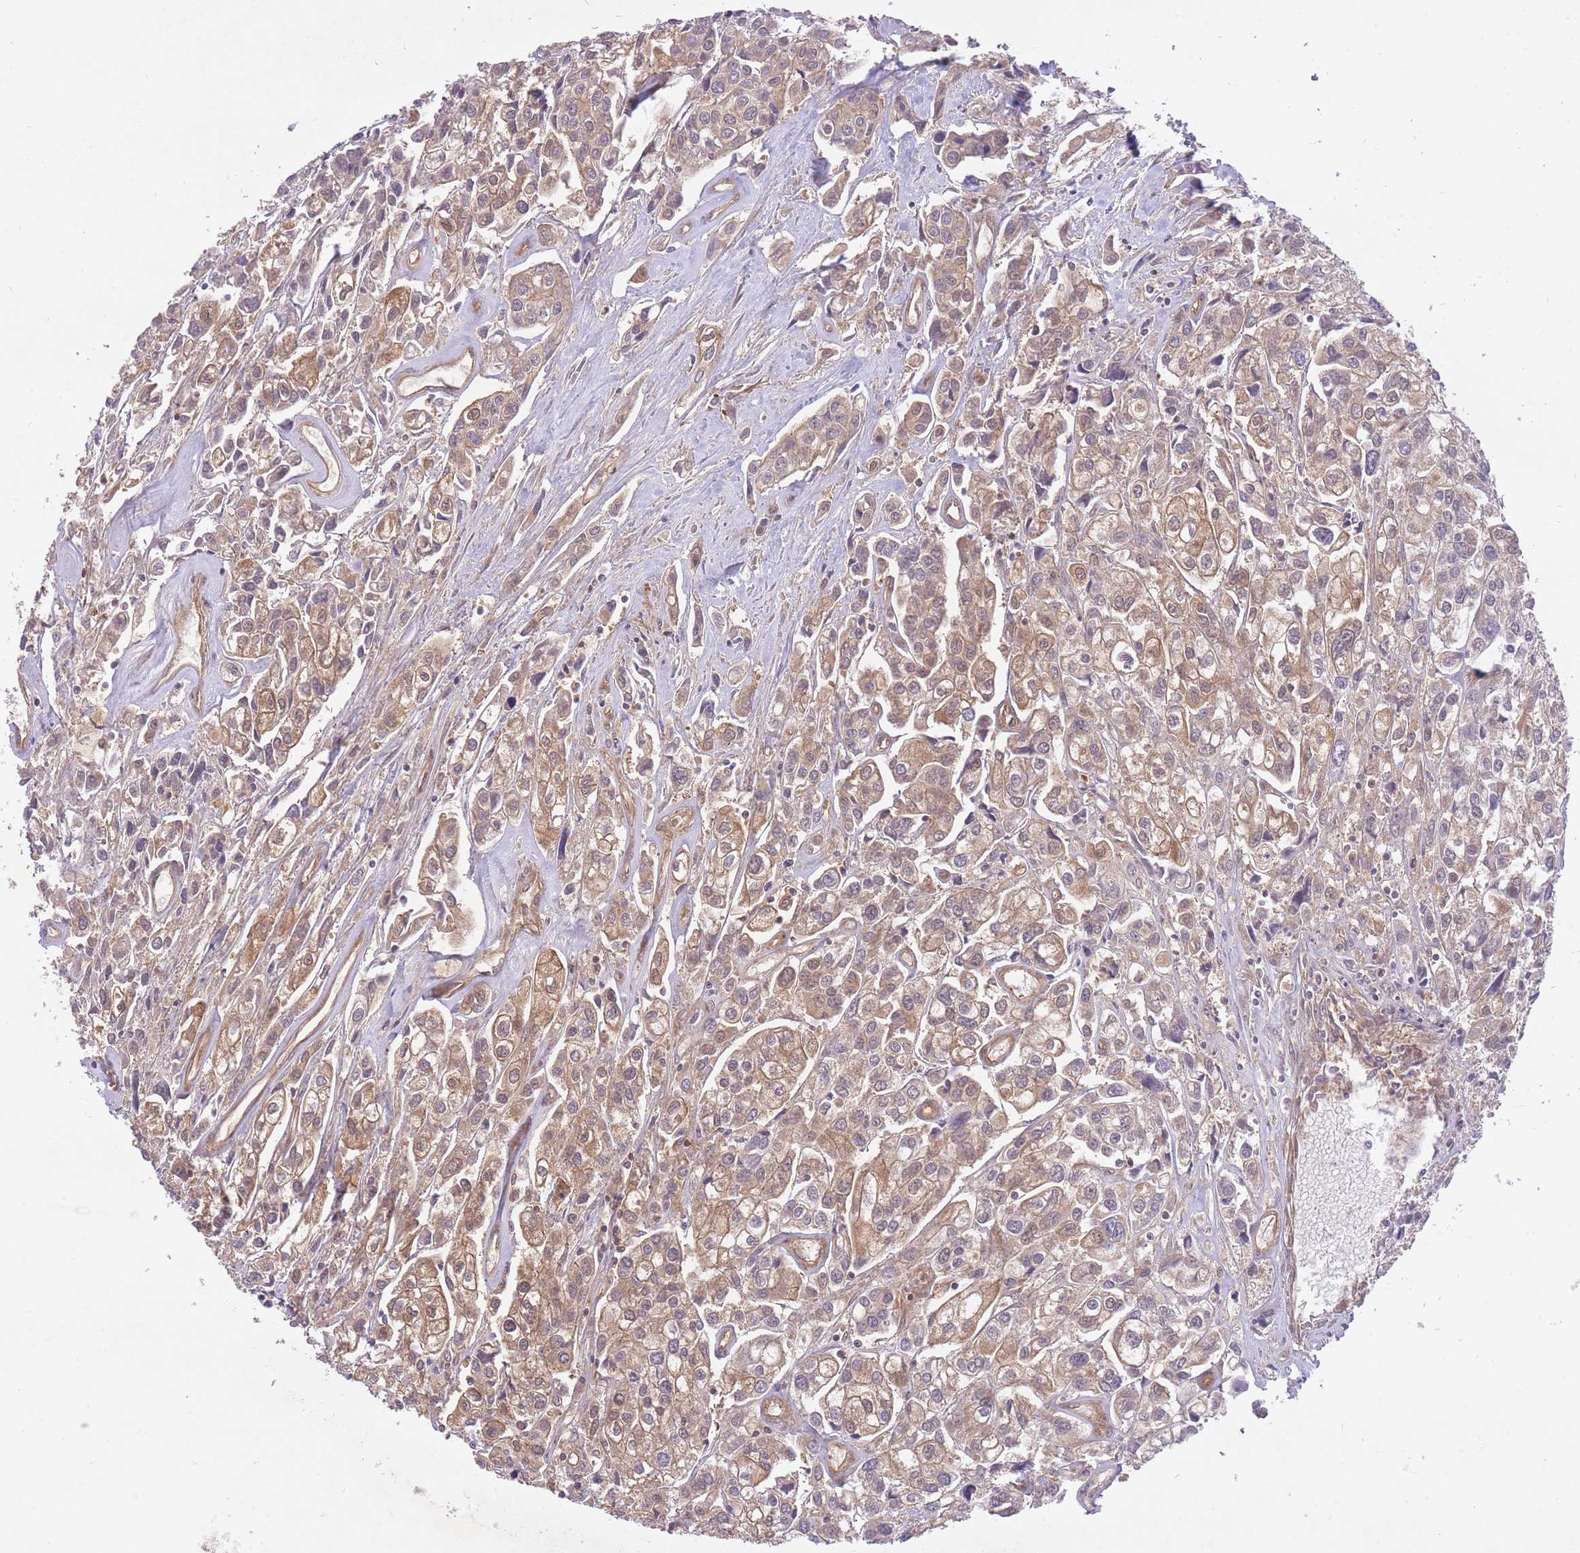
{"staining": {"intensity": "moderate", "quantity": ">75%", "location": "cytoplasmic/membranous,nuclear"}, "tissue": "urothelial cancer", "cell_type": "Tumor cells", "image_type": "cancer", "snomed": [{"axis": "morphology", "description": "Urothelial carcinoma, High grade"}, {"axis": "topography", "description": "Urinary bladder"}], "caption": "Urothelial cancer was stained to show a protein in brown. There is medium levels of moderate cytoplasmic/membranous and nuclear staining in about >75% of tumor cells.", "gene": "PREP", "patient": {"sex": "male", "age": 67}}